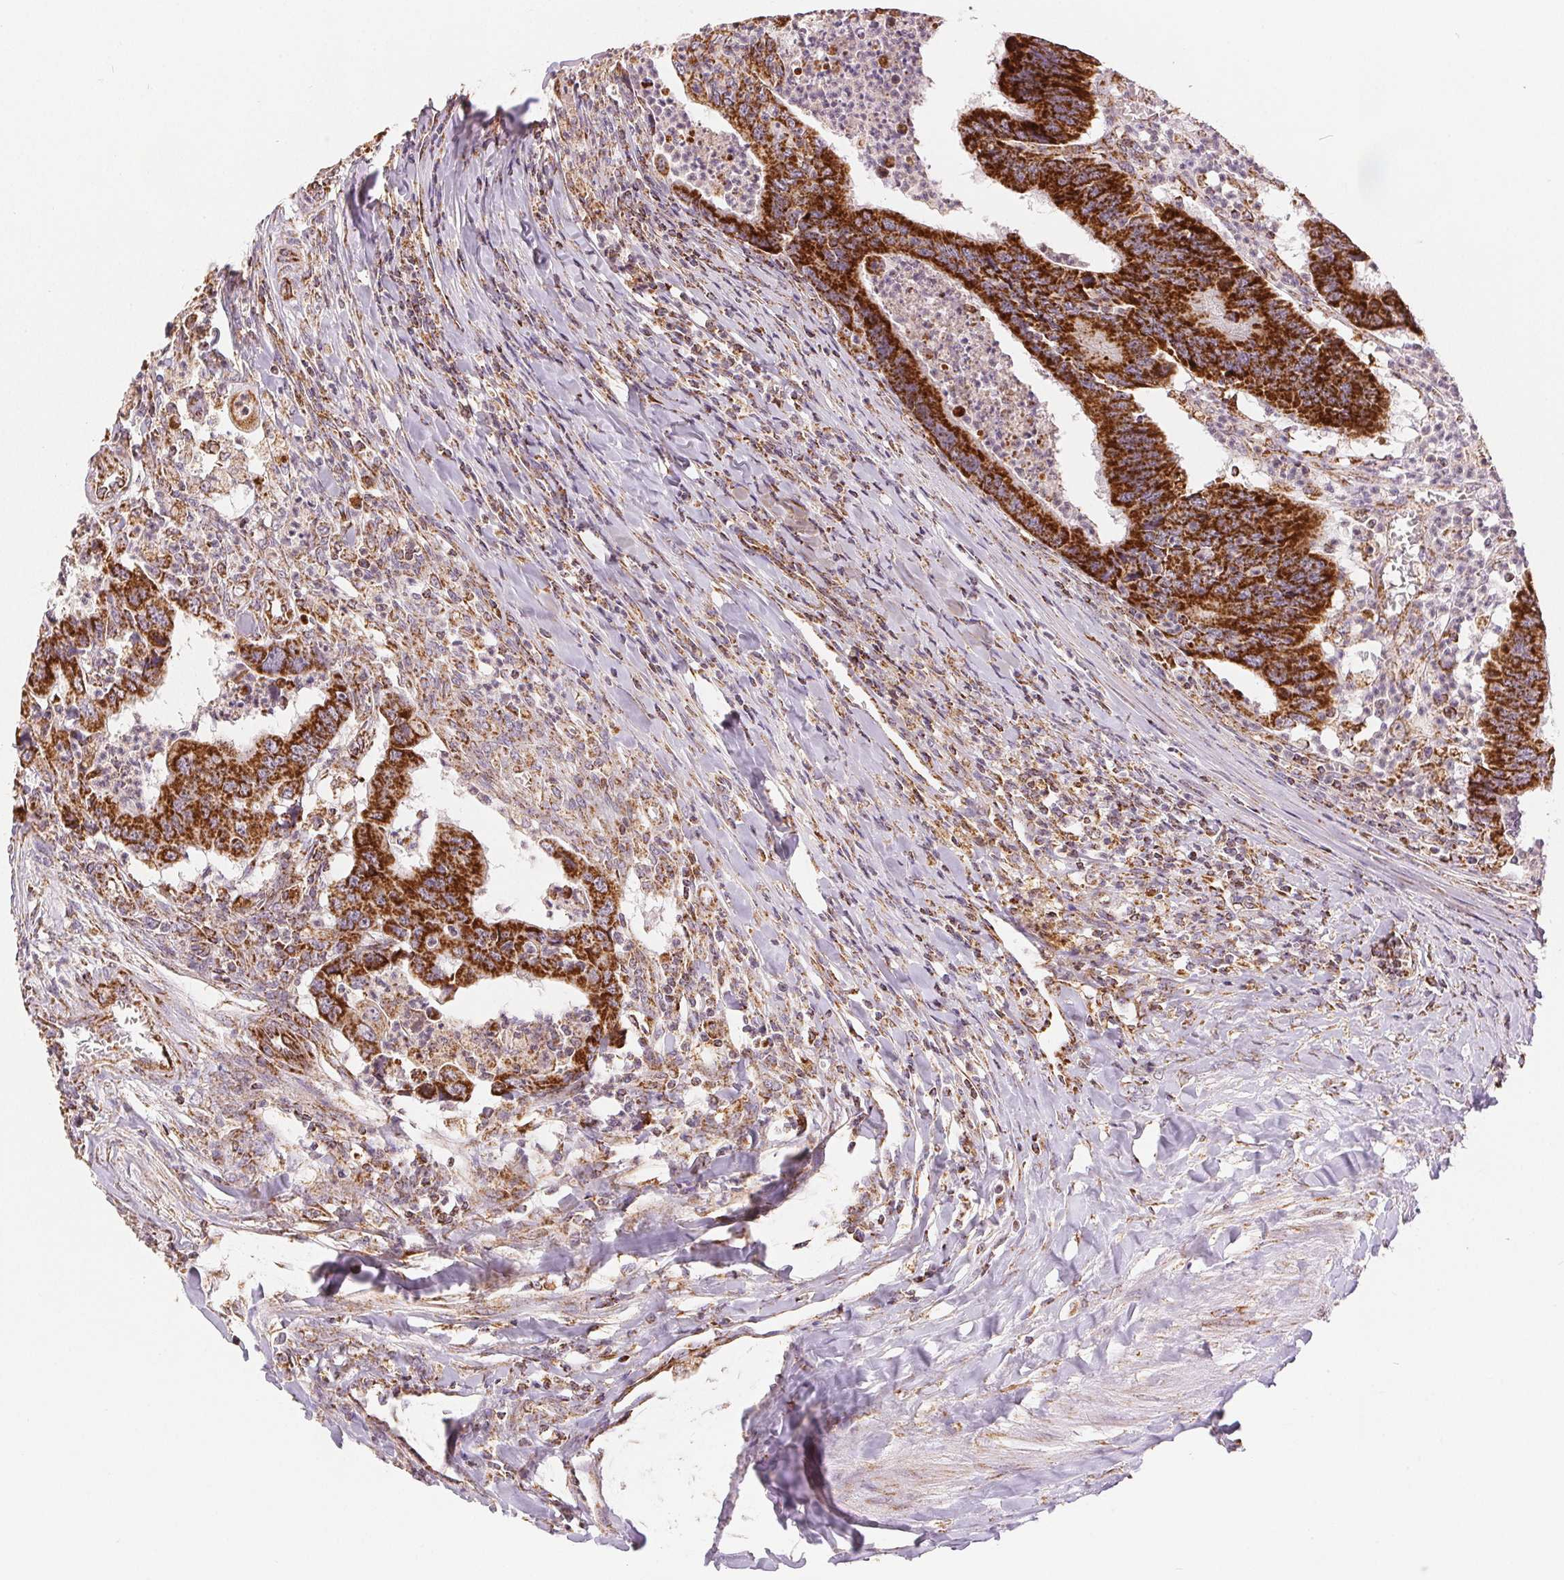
{"staining": {"intensity": "strong", "quantity": ">75%", "location": "cytoplasmic/membranous"}, "tissue": "colorectal cancer", "cell_type": "Tumor cells", "image_type": "cancer", "snomed": [{"axis": "morphology", "description": "Adenocarcinoma, NOS"}, {"axis": "topography", "description": "Colon"}], "caption": "Protein analysis of colorectal cancer tissue demonstrates strong cytoplasmic/membranous expression in about >75% of tumor cells. (DAB IHC with brightfield microscopy, high magnification).", "gene": "SDHB", "patient": {"sex": "female", "age": 67}}